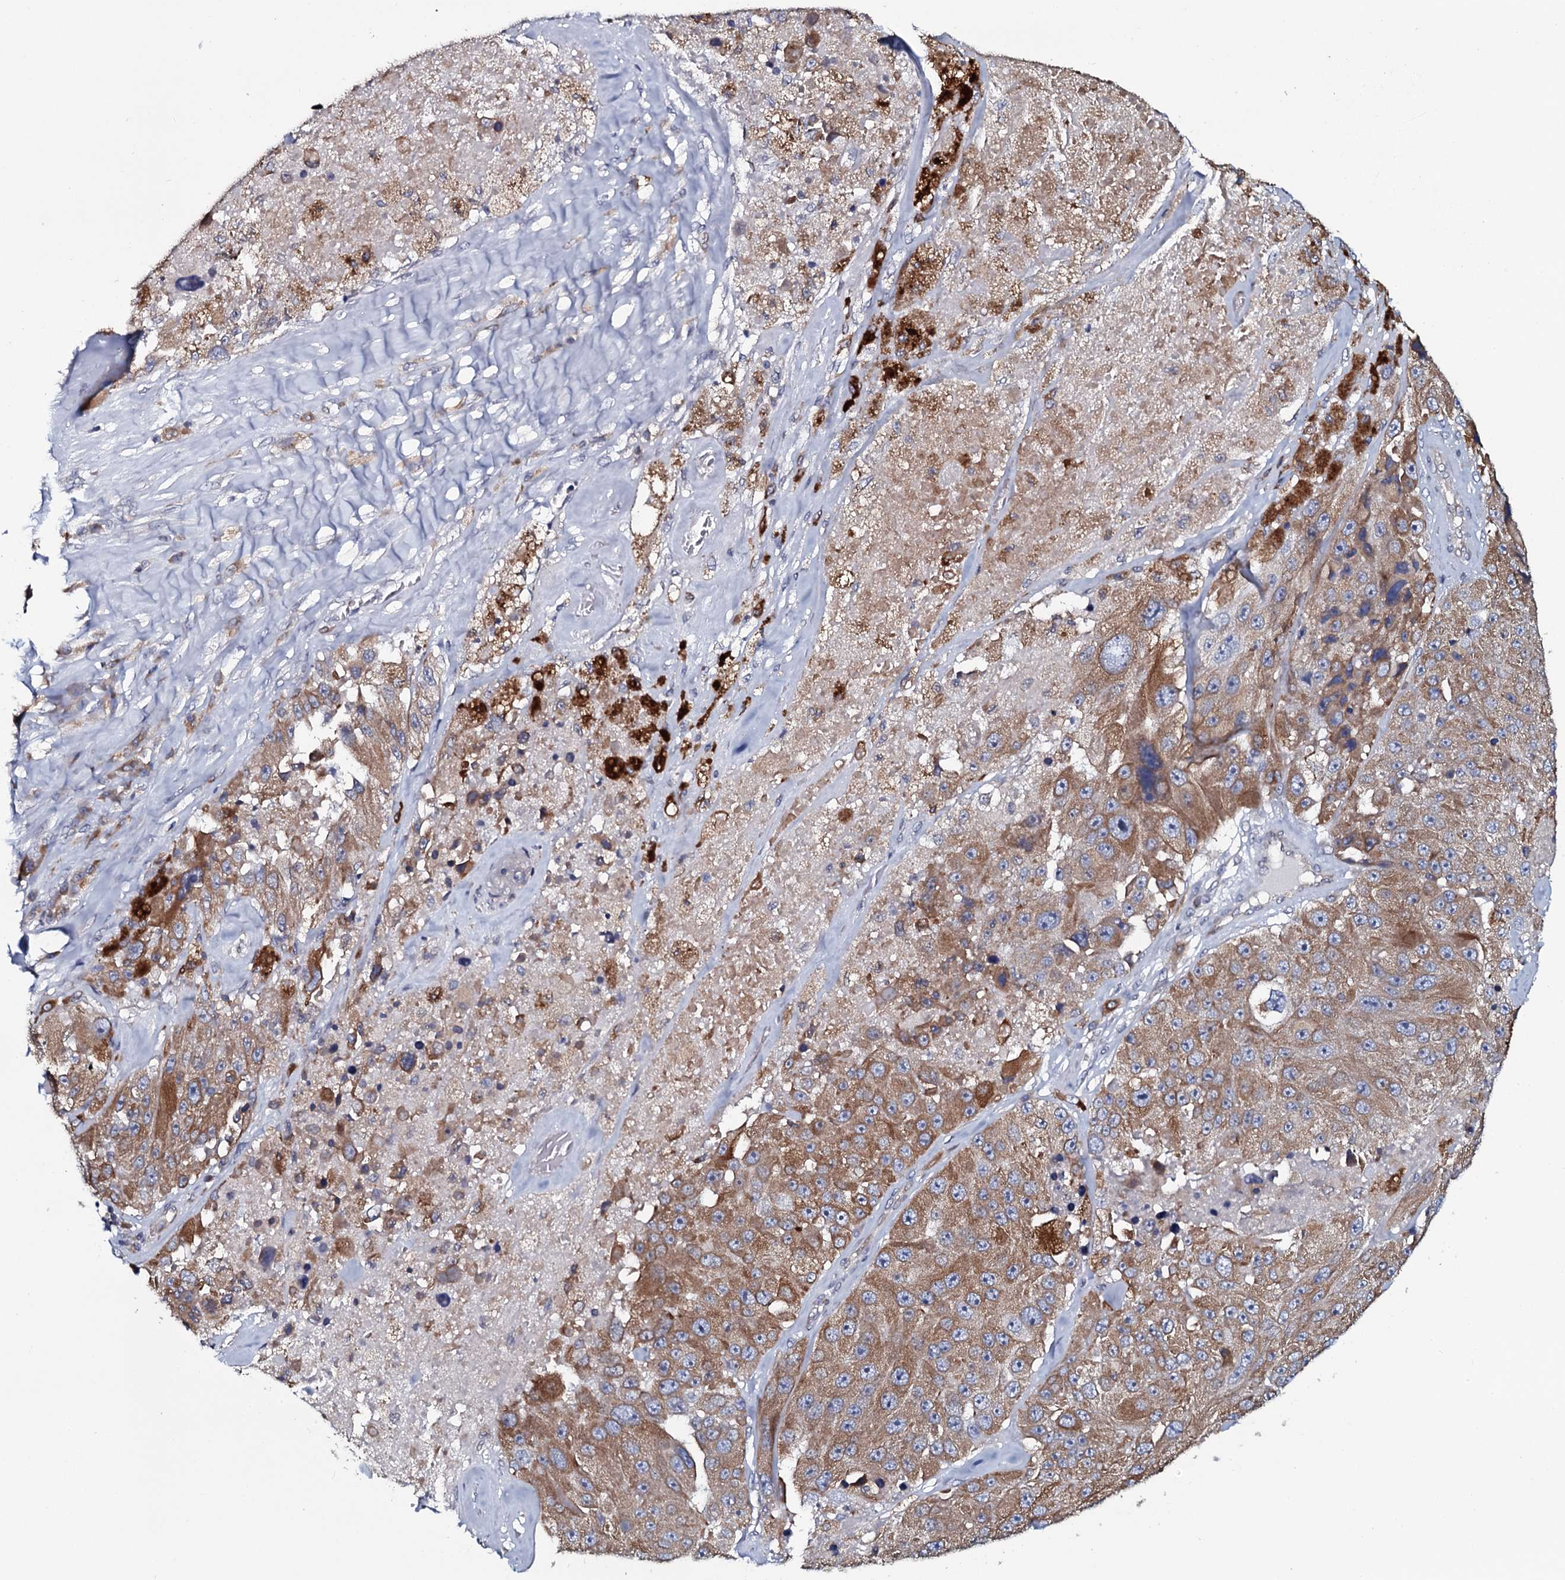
{"staining": {"intensity": "moderate", "quantity": ">75%", "location": "cytoplasmic/membranous"}, "tissue": "melanoma", "cell_type": "Tumor cells", "image_type": "cancer", "snomed": [{"axis": "morphology", "description": "Malignant melanoma, Metastatic site"}, {"axis": "topography", "description": "Lymph node"}], "caption": "The photomicrograph displays immunohistochemical staining of melanoma. There is moderate cytoplasmic/membranous positivity is seen in approximately >75% of tumor cells. (Stains: DAB in brown, nuclei in blue, Microscopy: brightfield microscopy at high magnification).", "gene": "TMEM151A", "patient": {"sex": "male", "age": 62}}